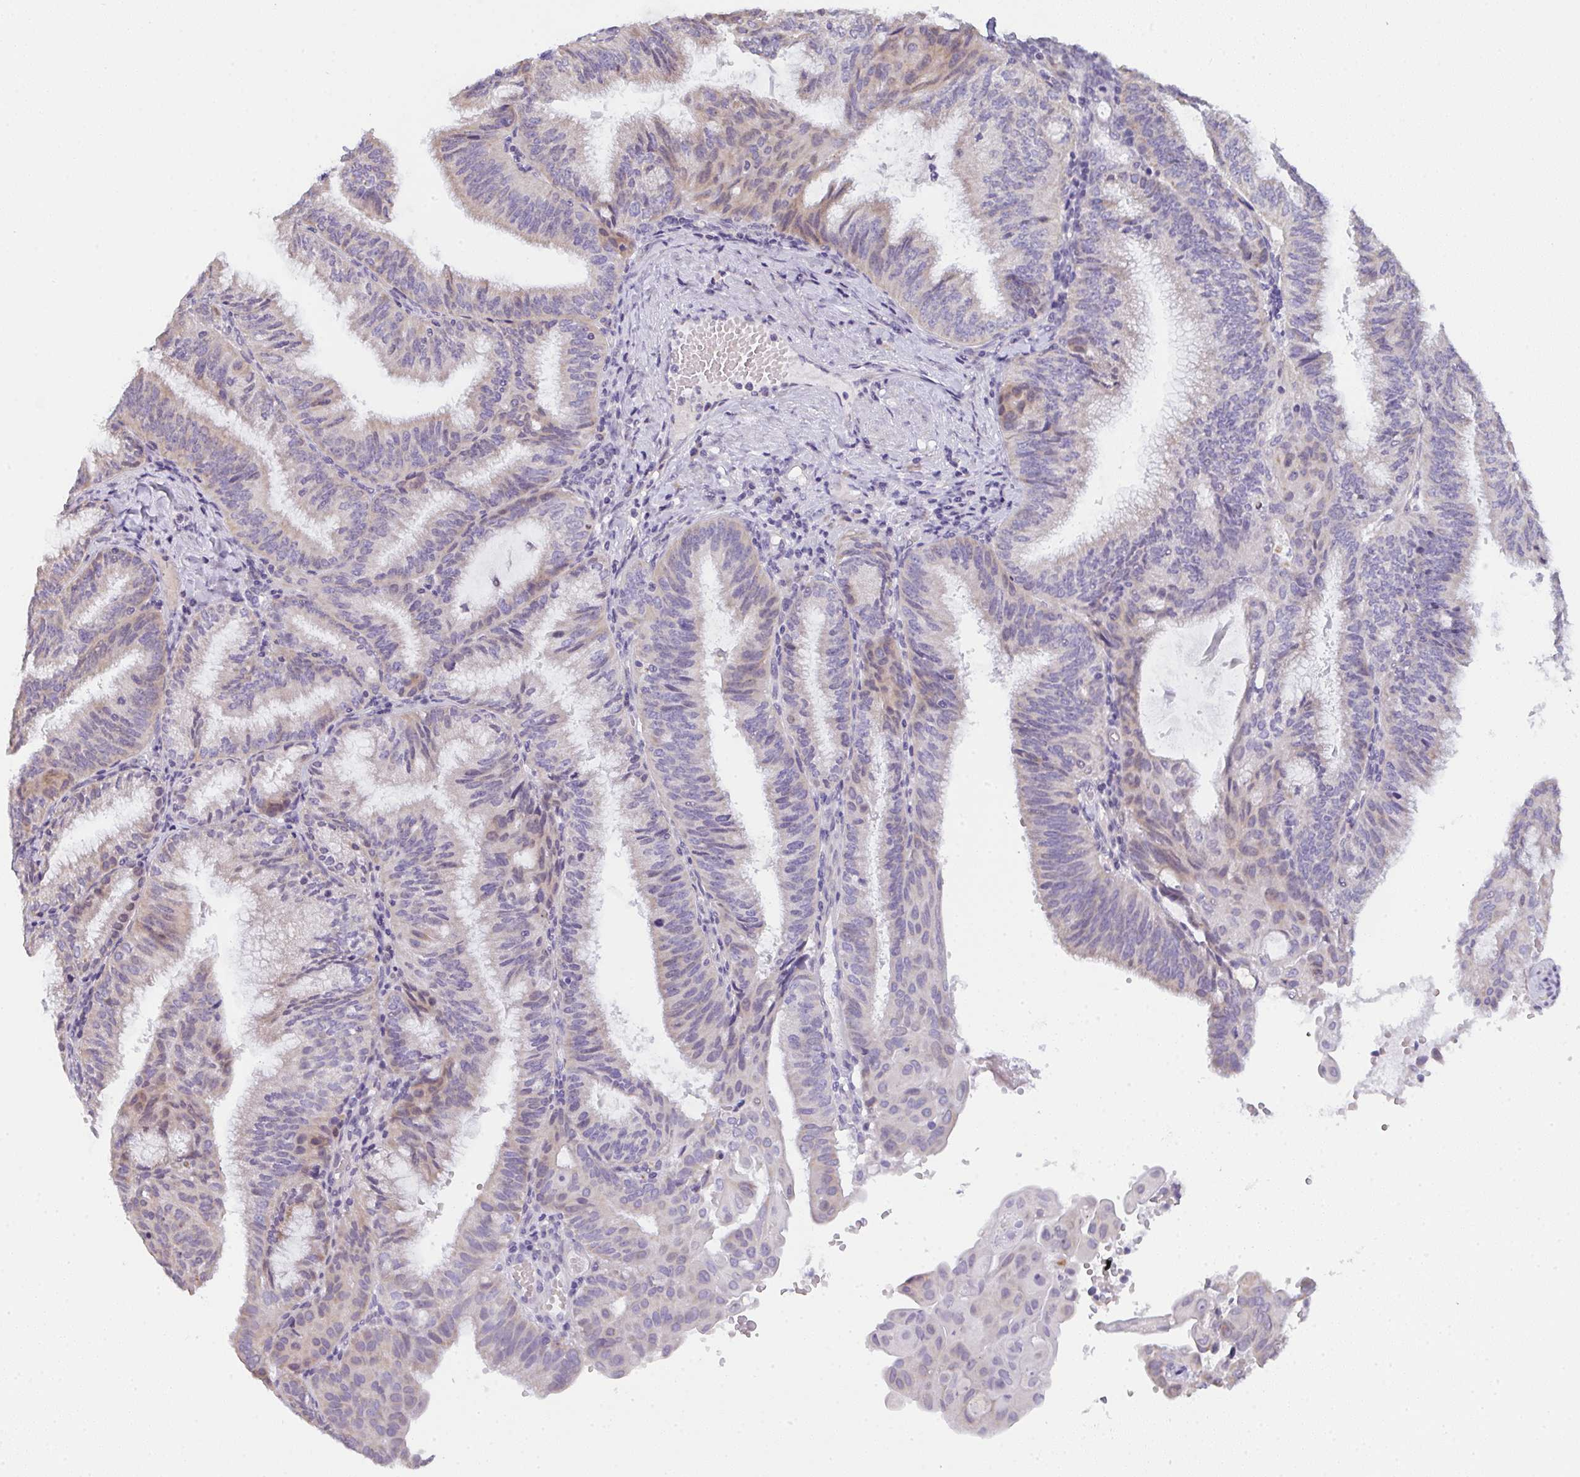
{"staining": {"intensity": "moderate", "quantity": "<25%", "location": "cytoplasmic/membranous"}, "tissue": "endometrial cancer", "cell_type": "Tumor cells", "image_type": "cancer", "snomed": [{"axis": "morphology", "description": "Adenocarcinoma, NOS"}, {"axis": "topography", "description": "Endometrium"}], "caption": "Protein analysis of endometrial adenocarcinoma tissue demonstrates moderate cytoplasmic/membranous staining in about <25% of tumor cells. Nuclei are stained in blue.", "gene": "CACNA1S", "patient": {"sex": "female", "age": 49}}